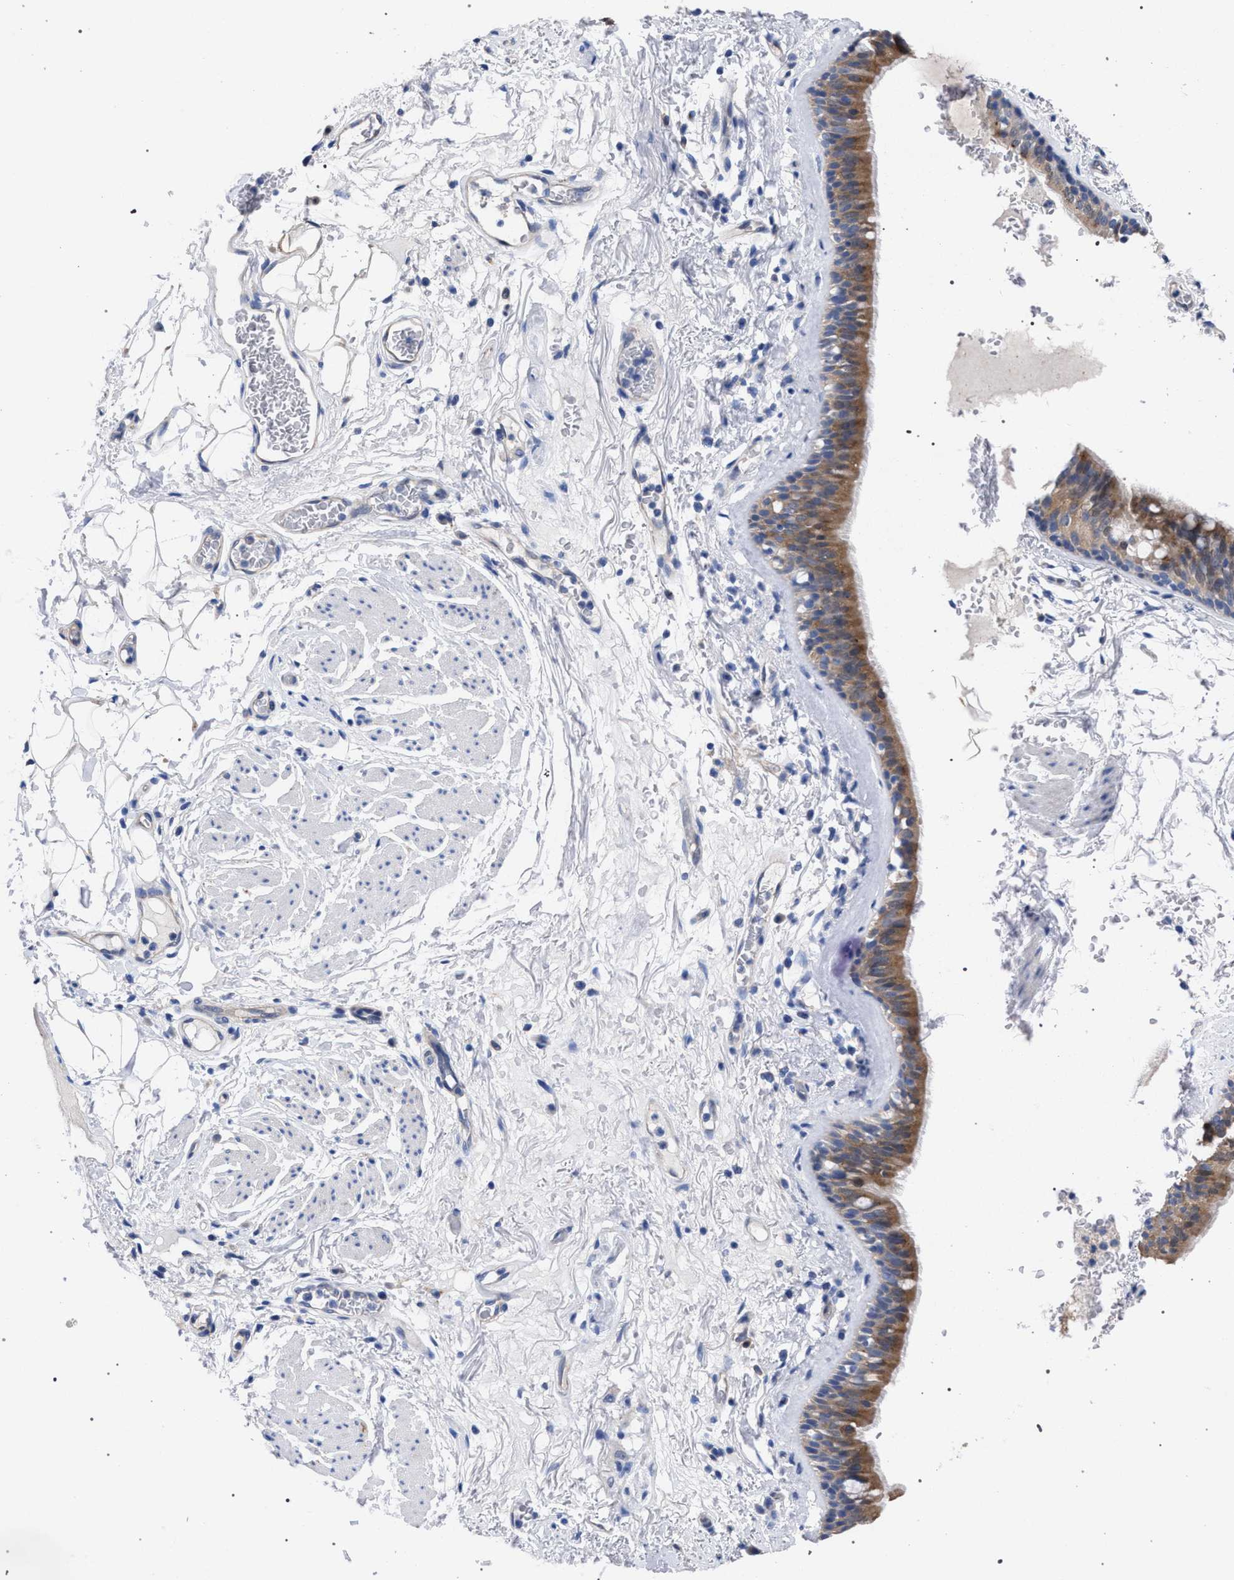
{"staining": {"intensity": "moderate", "quantity": ">75%", "location": "cytoplasmic/membranous"}, "tissue": "bronchus", "cell_type": "Respiratory epithelial cells", "image_type": "normal", "snomed": [{"axis": "morphology", "description": "Normal tissue, NOS"}, {"axis": "topography", "description": "Cartilage tissue"}], "caption": "Immunohistochemical staining of normal bronchus displays >75% levels of moderate cytoplasmic/membranous protein positivity in about >75% of respiratory epithelial cells. Using DAB (brown) and hematoxylin (blue) stains, captured at high magnification using brightfield microscopy.", "gene": "GMPR", "patient": {"sex": "female", "age": 63}}